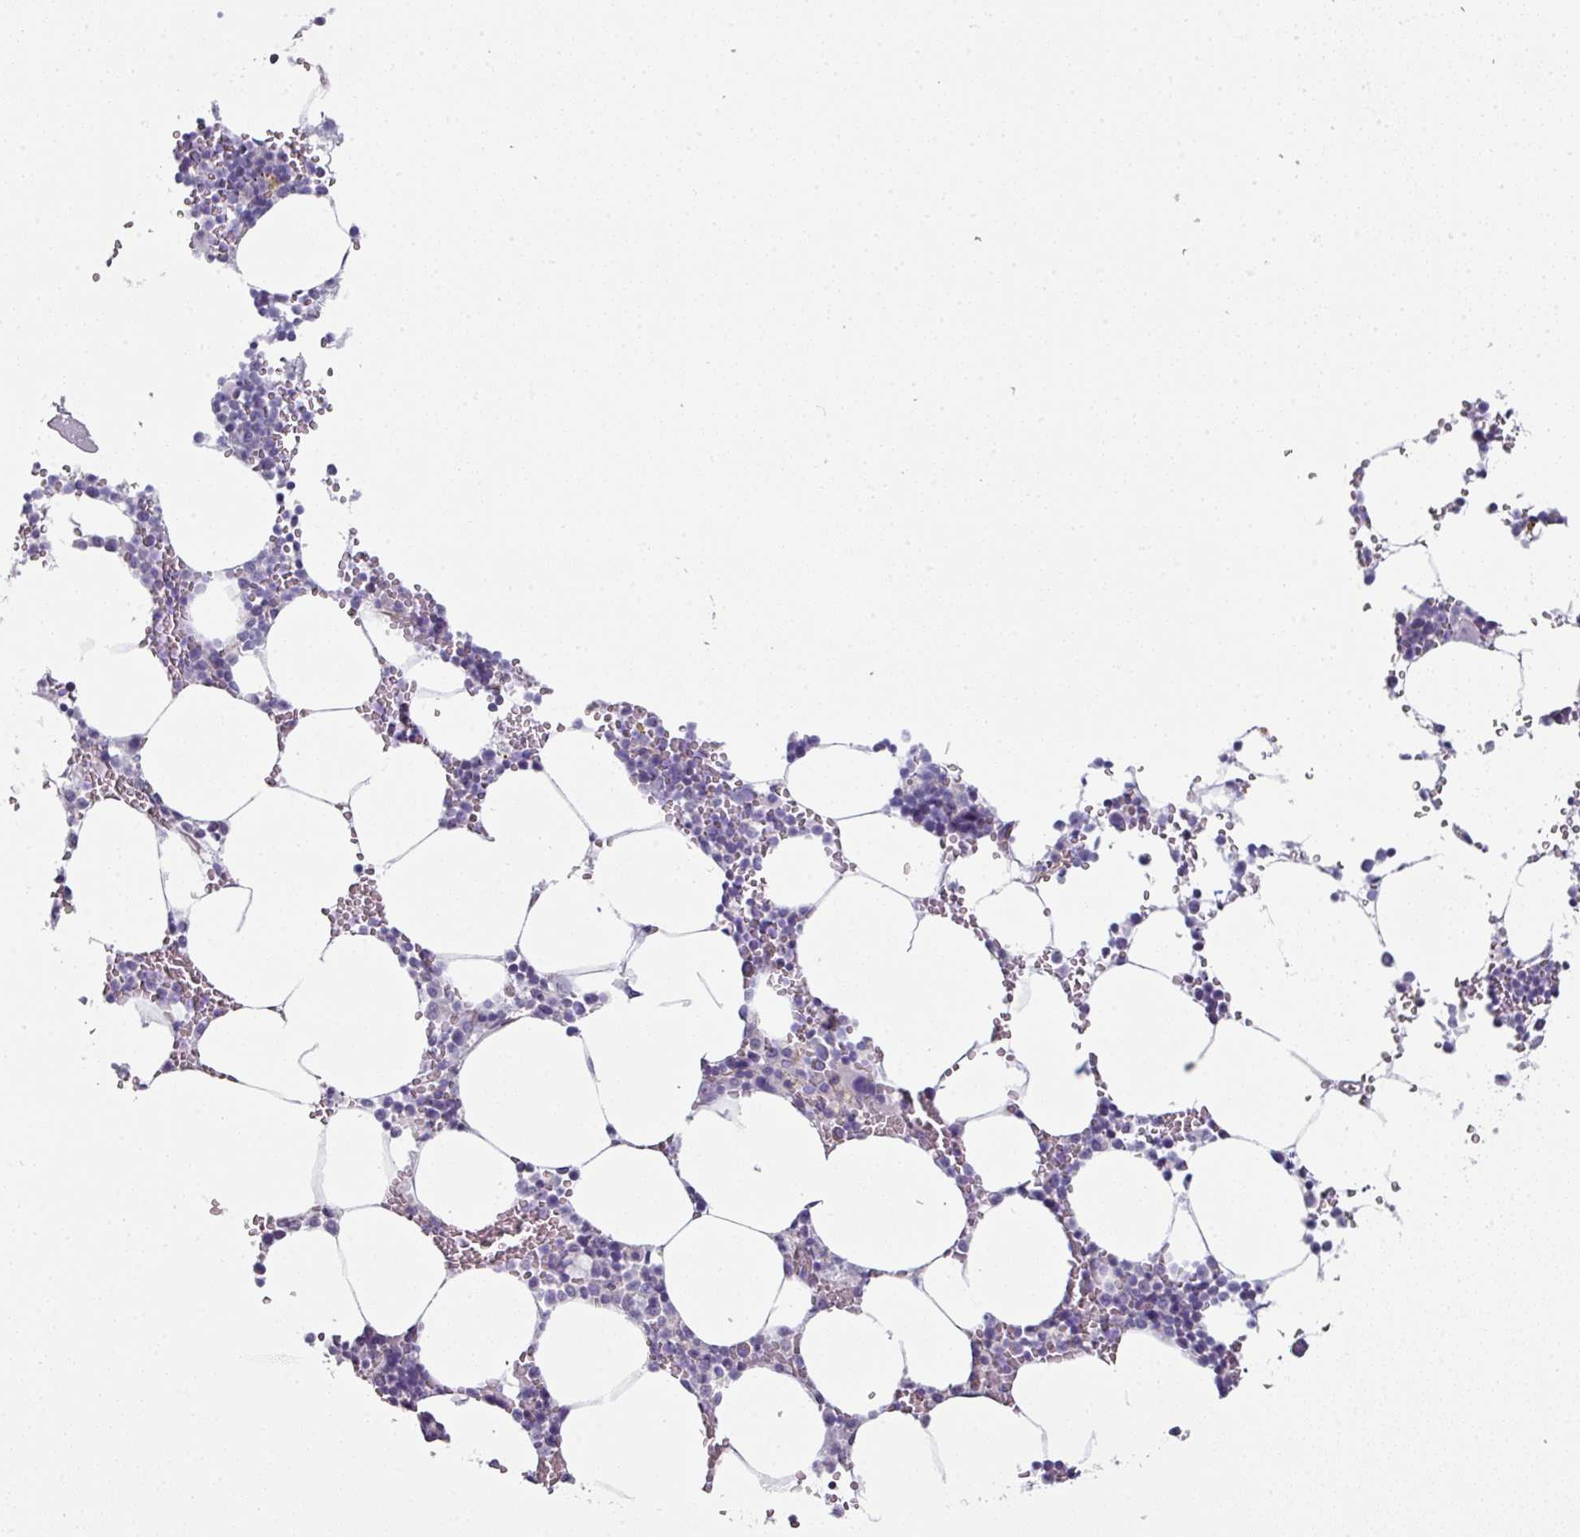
{"staining": {"intensity": "negative", "quantity": "none", "location": "none"}, "tissue": "bone marrow", "cell_type": "Hematopoietic cells", "image_type": "normal", "snomed": [{"axis": "morphology", "description": "Normal tissue, NOS"}, {"axis": "topography", "description": "Bone marrow"}], "caption": "The photomicrograph displays no staining of hematopoietic cells in unremarkable bone marrow.", "gene": "SLC17A7", "patient": {"sex": "male", "age": 70}}